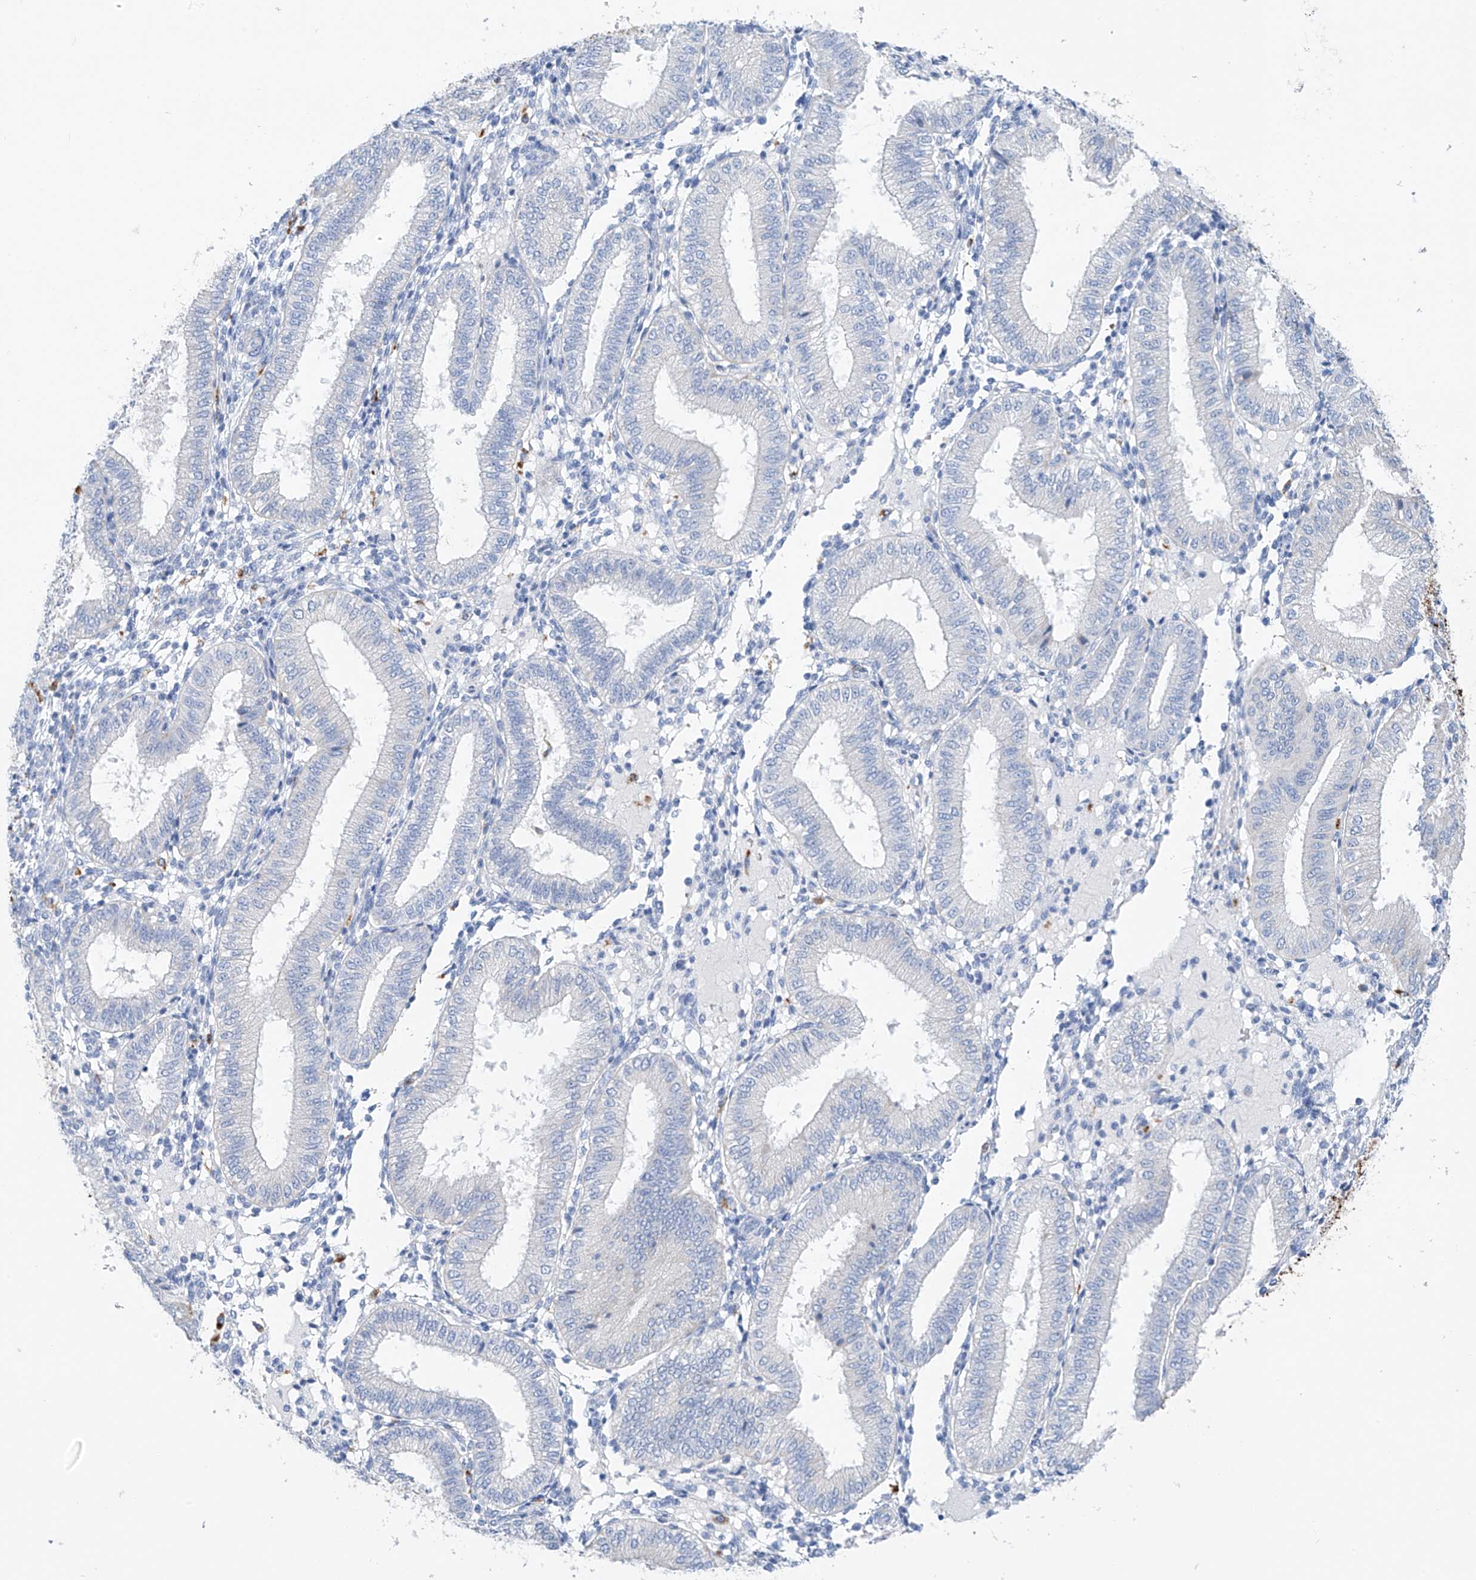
{"staining": {"intensity": "negative", "quantity": "none", "location": "none"}, "tissue": "endometrium", "cell_type": "Cells in endometrial stroma", "image_type": "normal", "snomed": [{"axis": "morphology", "description": "Normal tissue, NOS"}, {"axis": "topography", "description": "Endometrium"}], "caption": "Immunohistochemistry of benign endometrium demonstrates no positivity in cells in endometrial stroma. (Brightfield microscopy of DAB (3,3'-diaminobenzidine) IHC at high magnification).", "gene": "GLMP", "patient": {"sex": "female", "age": 39}}